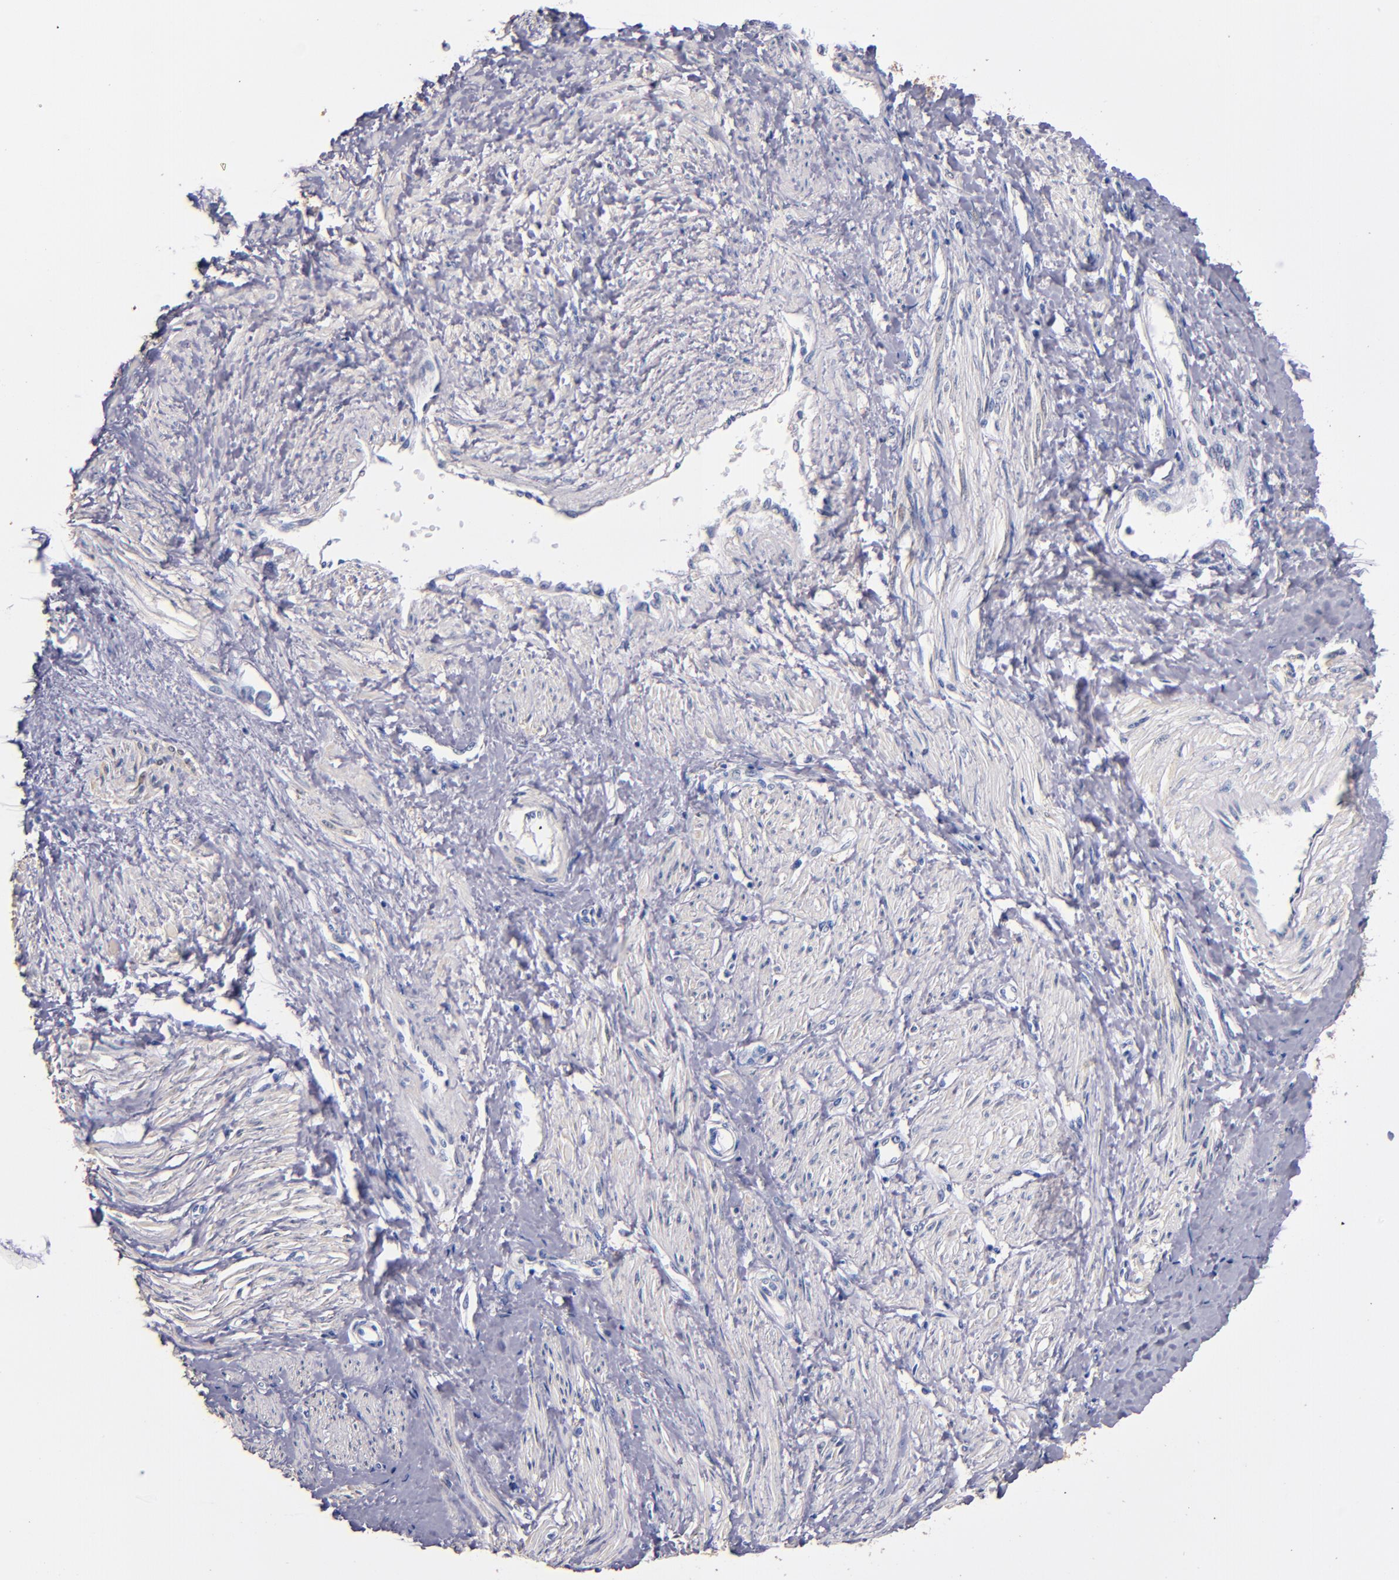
{"staining": {"intensity": "negative", "quantity": "none", "location": "none"}, "tissue": "smooth muscle", "cell_type": "Smooth muscle cells", "image_type": "normal", "snomed": [{"axis": "morphology", "description": "Normal tissue, NOS"}, {"axis": "topography", "description": "Smooth muscle"}, {"axis": "topography", "description": "Uterus"}], "caption": "Immunohistochemistry image of unremarkable smooth muscle: human smooth muscle stained with DAB demonstrates no significant protein staining in smooth muscle cells. (Stains: DAB (3,3'-diaminobenzidine) immunohistochemistry with hematoxylin counter stain, Microscopy: brightfield microscopy at high magnification).", "gene": "CNTNAP2", "patient": {"sex": "female", "age": 39}}